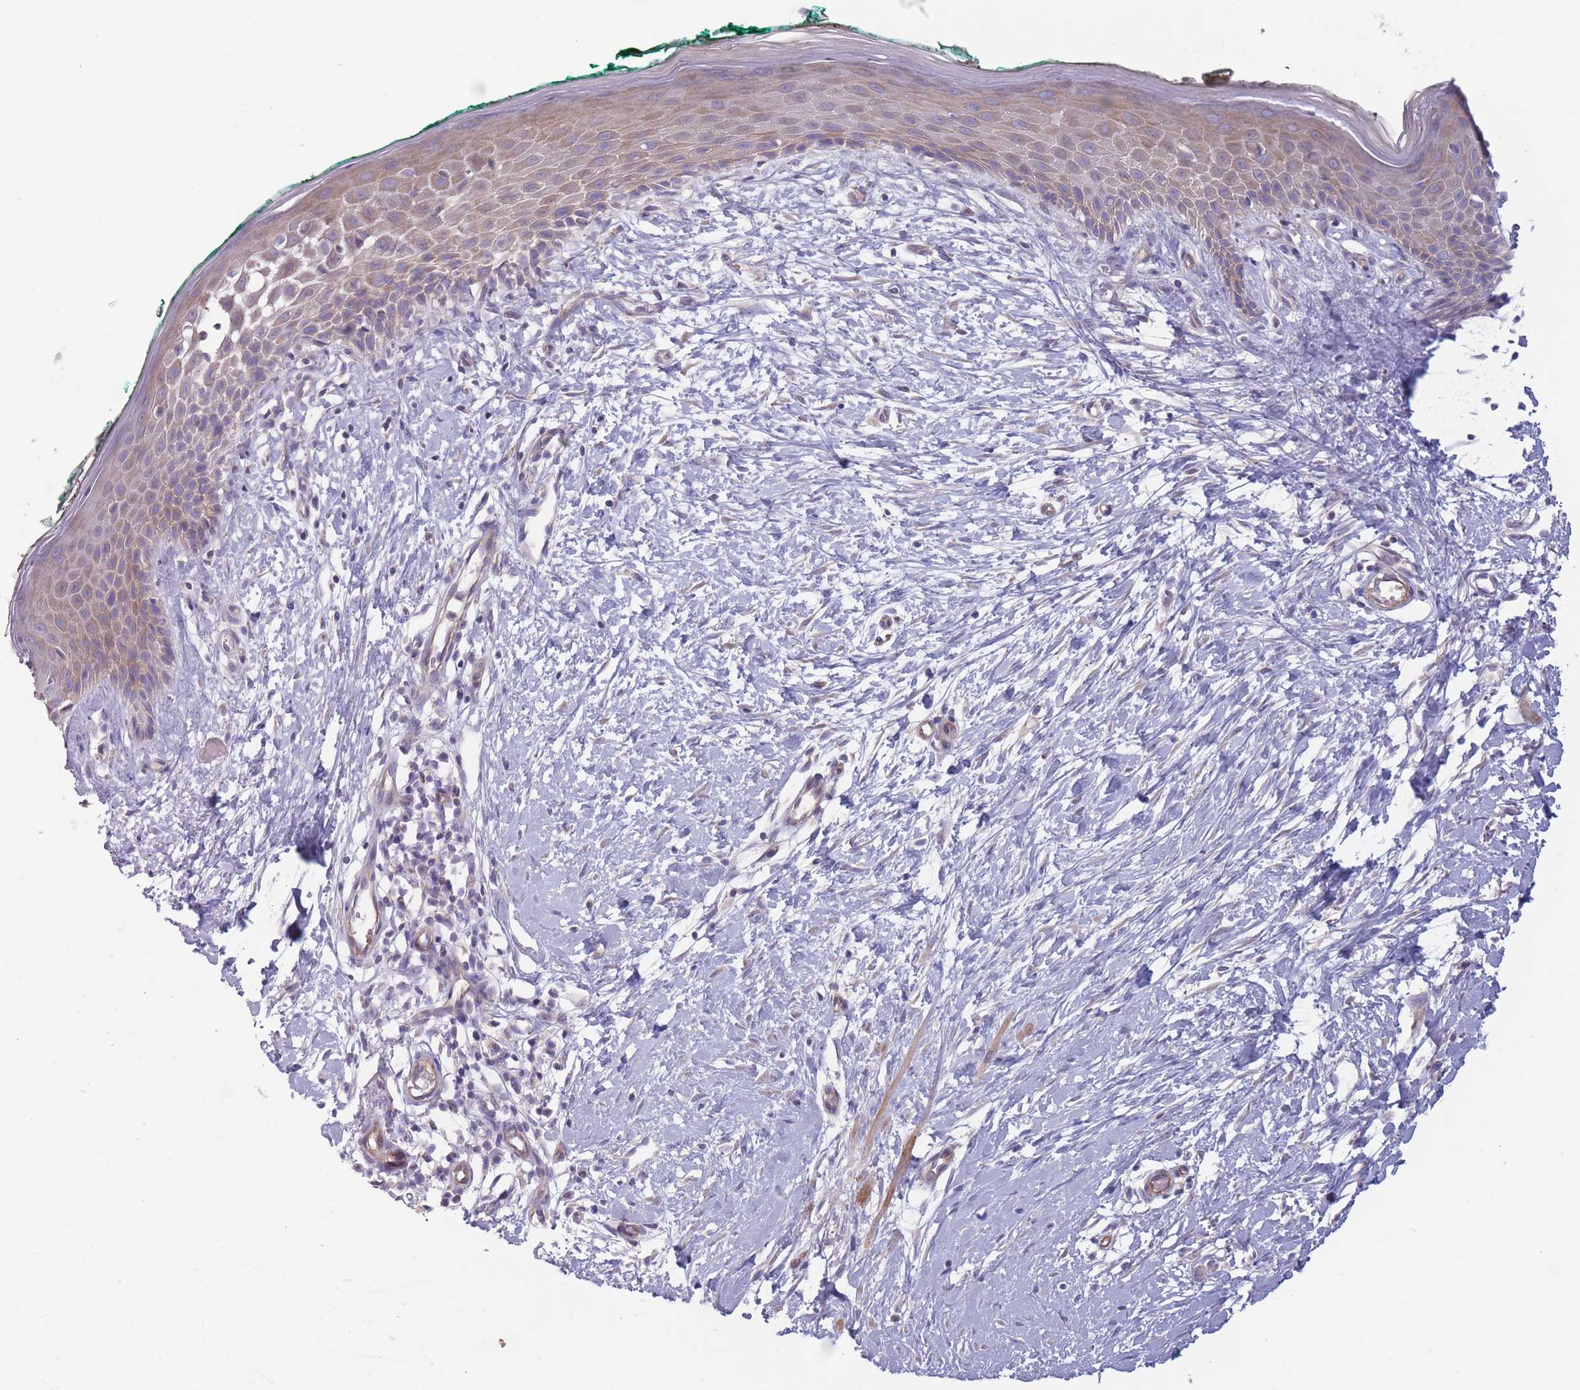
{"staining": {"intensity": "weak", "quantity": "25%-75%", "location": "cytoplasmic/membranous"}, "tissue": "skin", "cell_type": "Fibroblasts", "image_type": "normal", "snomed": [{"axis": "morphology", "description": "Normal tissue, NOS"}, {"axis": "morphology", "description": "Malignant melanoma, NOS"}, {"axis": "topography", "description": "Skin"}], "caption": "Immunohistochemistry (IHC) micrograph of benign skin stained for a protein (brown), which demonstrates low levels of weak cytoplasmic/membranous expression in about 25%-75% of fibroblasts.", "gene": "PNPLA5", "patient": {"sex": "male", "age": 62}}